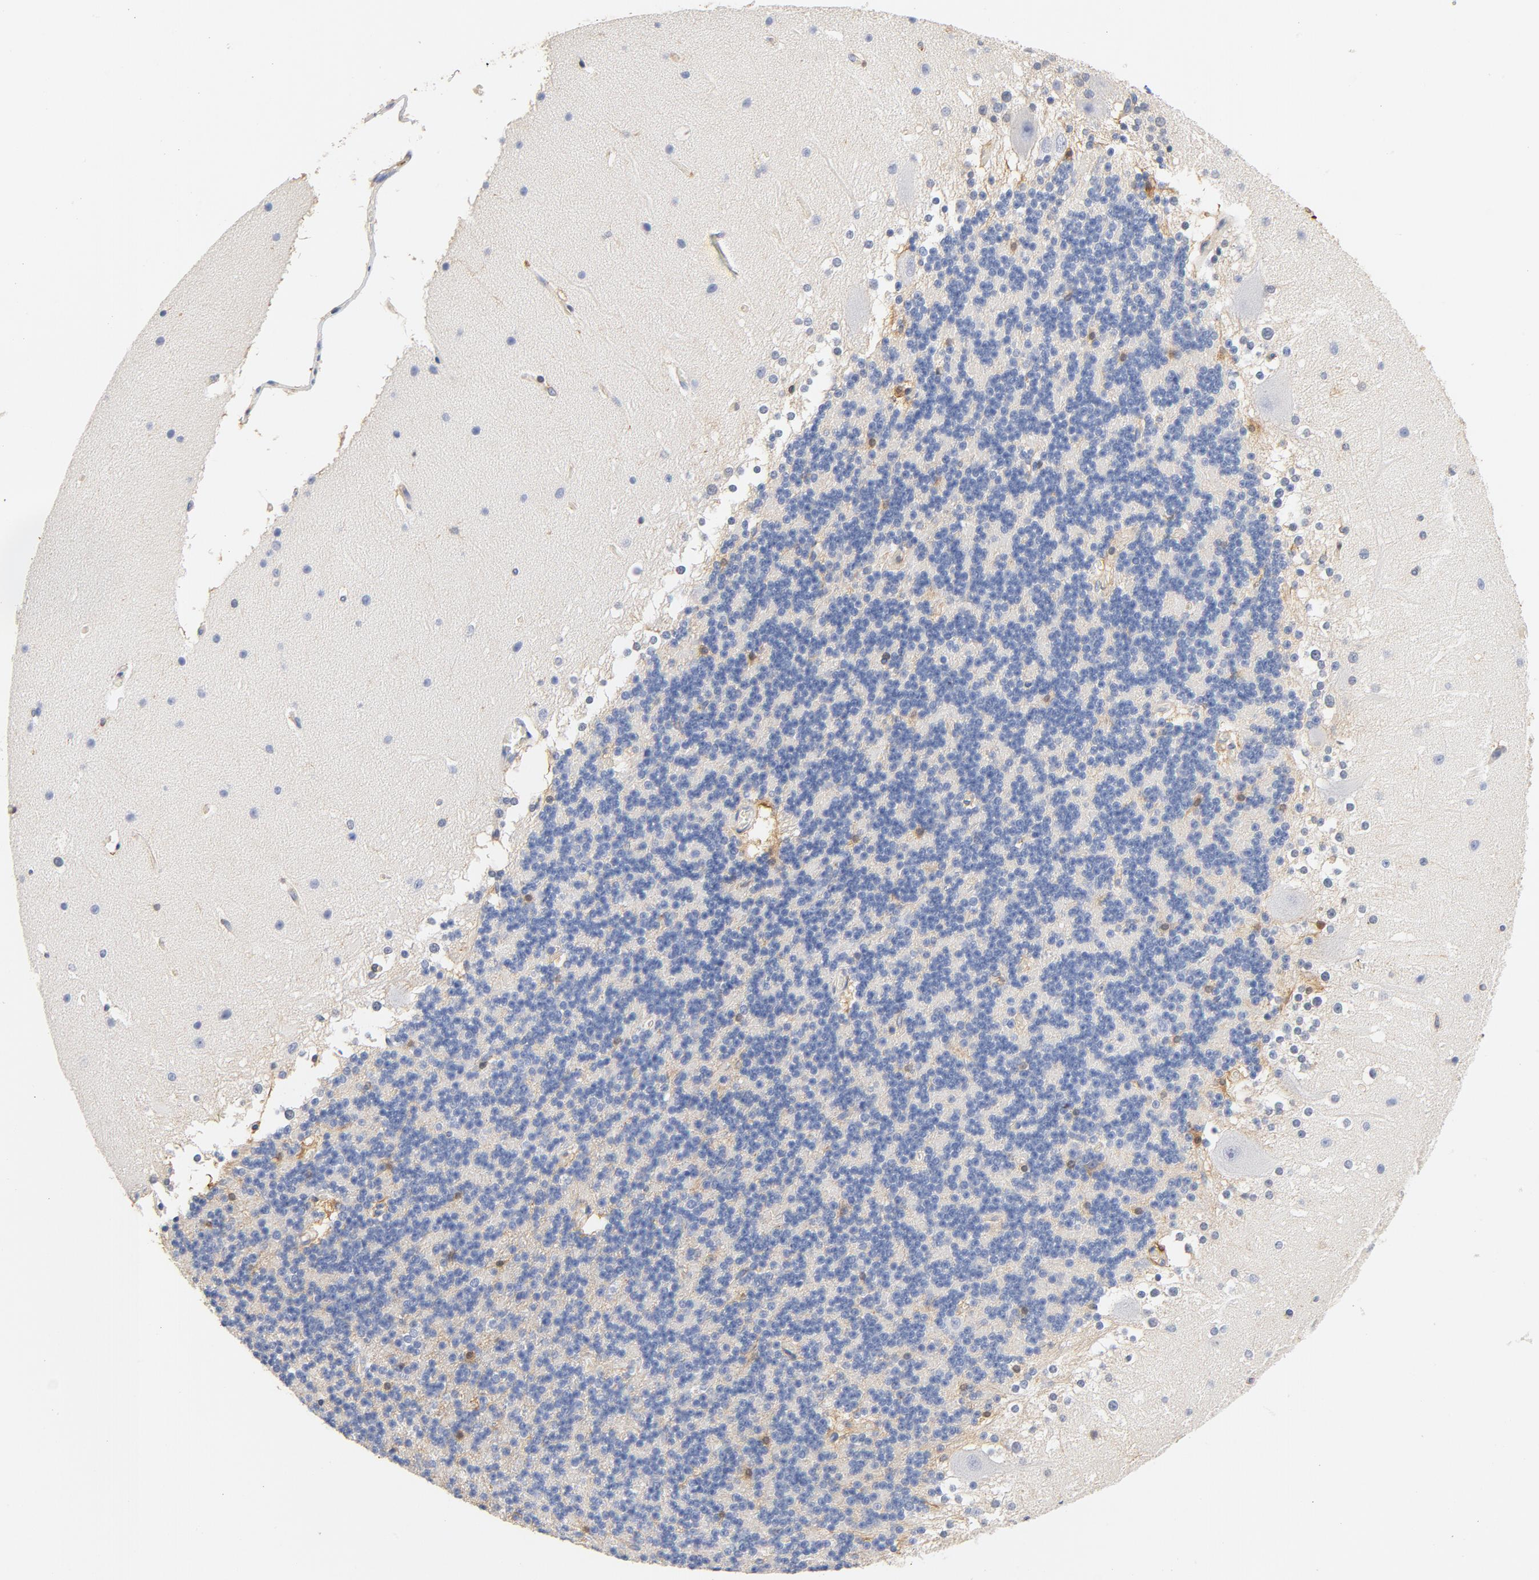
{"staining": {"intensity": "moderate", "quantity": "<25%", "location": "nuclear"}, "tissue": "cerebellum", "cell_type": "Cells in granular layer", "image_type": "normal", "snomed": [{"axis": "morphology", "description": "Normal tissue, NOS"}, {"axis": "topography", "description": "Cerebellum"}], "caption": "High-magnification brightfield microscopy of benign cerebellum stained with DAB (brown) and counterstained with hematoxylin (blue). cells in granular layer exhibit moderate nuclear expression is seen in about<25% of cells.", "gene": "EZR", "patient": {"sex": "female", "age": 19}}